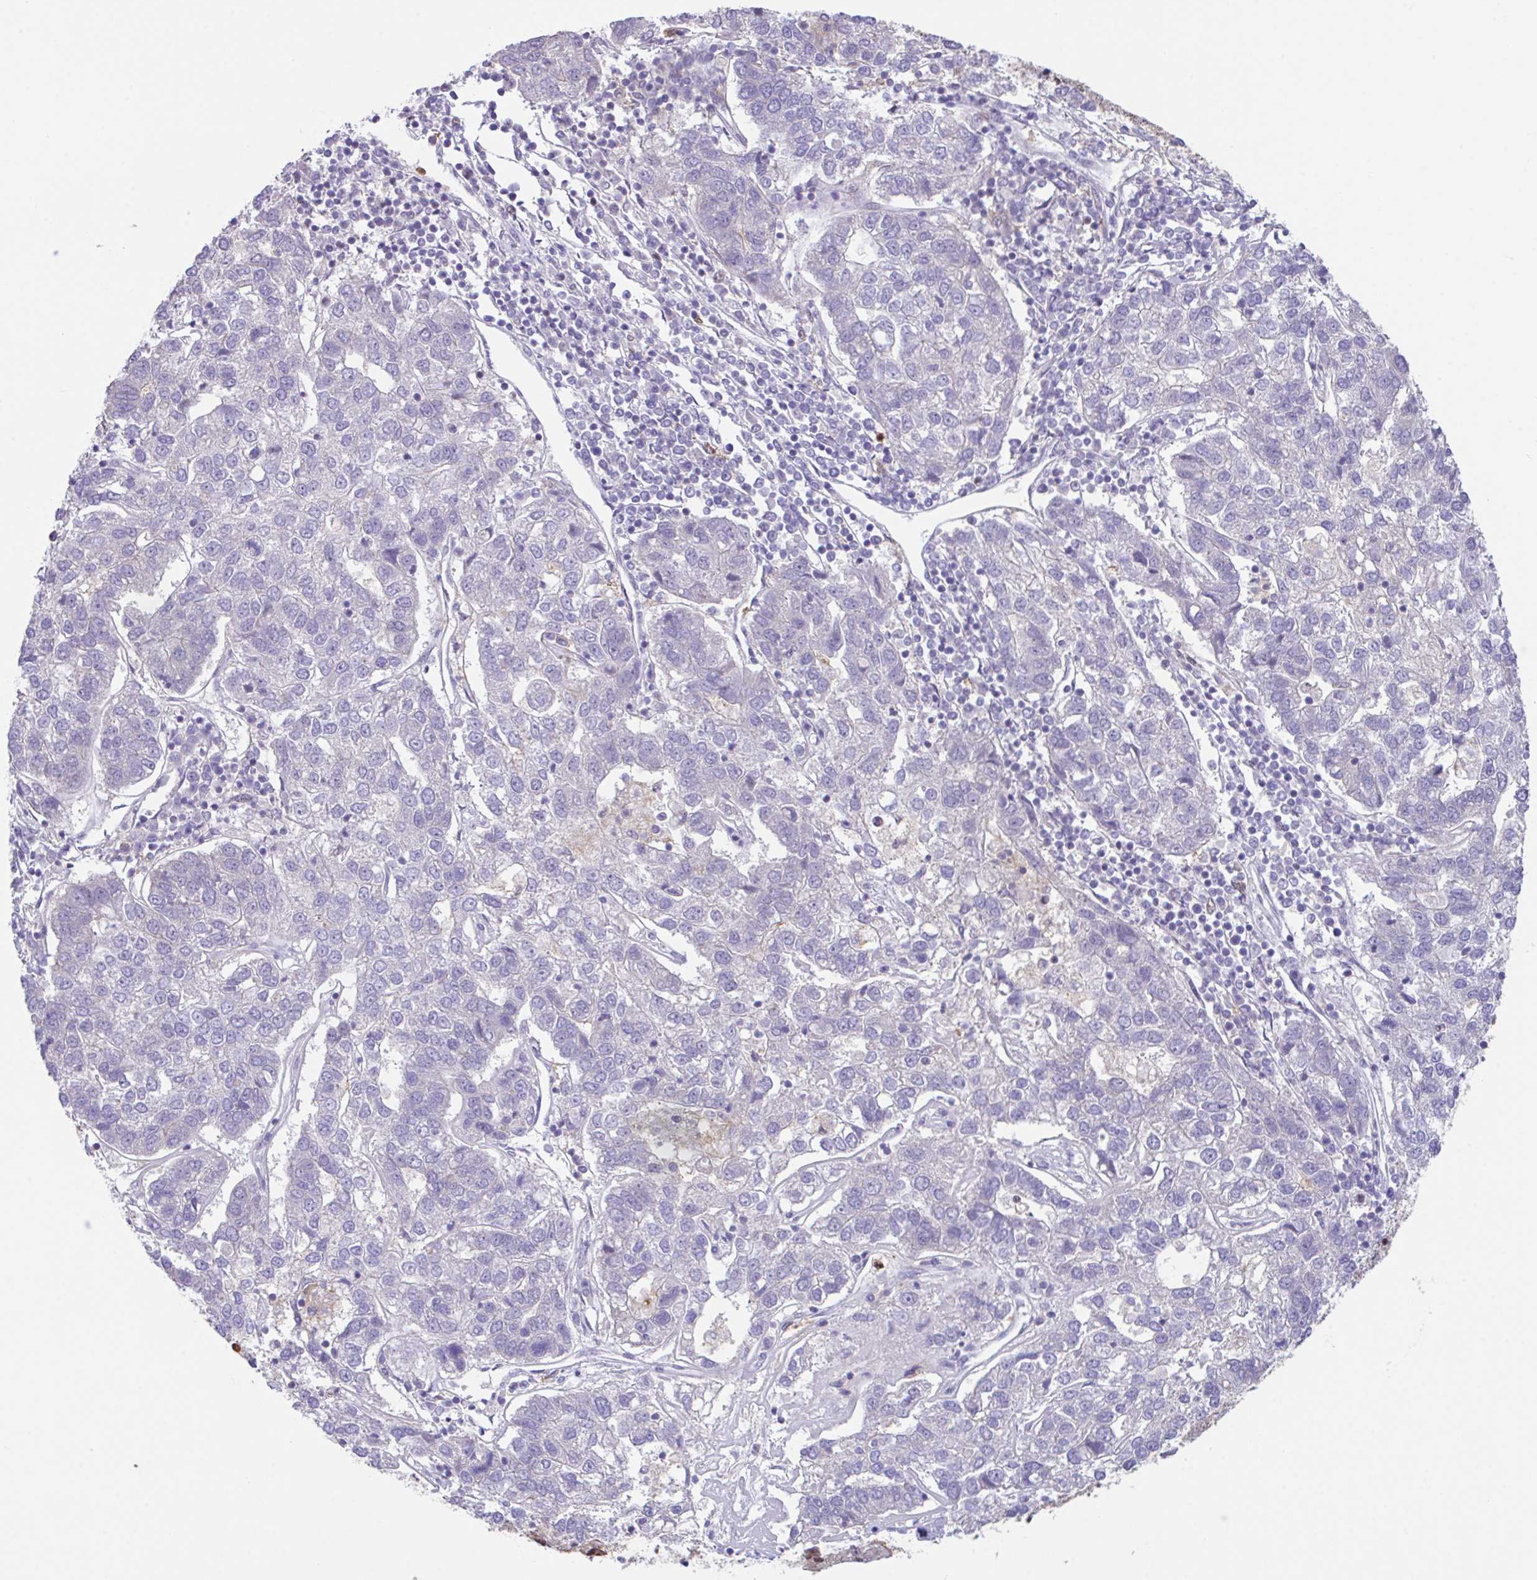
{"staining": {"intensity": "negative", "quantity": "none", "location": "none"}, "tissue": "pancreatic cancer", "cell_type": "Tumor cells", "image_type": "cancer", "snomed": [{"axis": "morphology", "description": "Adenocarcinoma, NOS"}, {"axis": "topography", "description": "Pancreas"}], "caption": "Tumor cells show no significant positivity in pancreatic cancer (adenocarcinoma).", "gene": "OR6K3", "patient": {"sex": "female", "age": 61}}